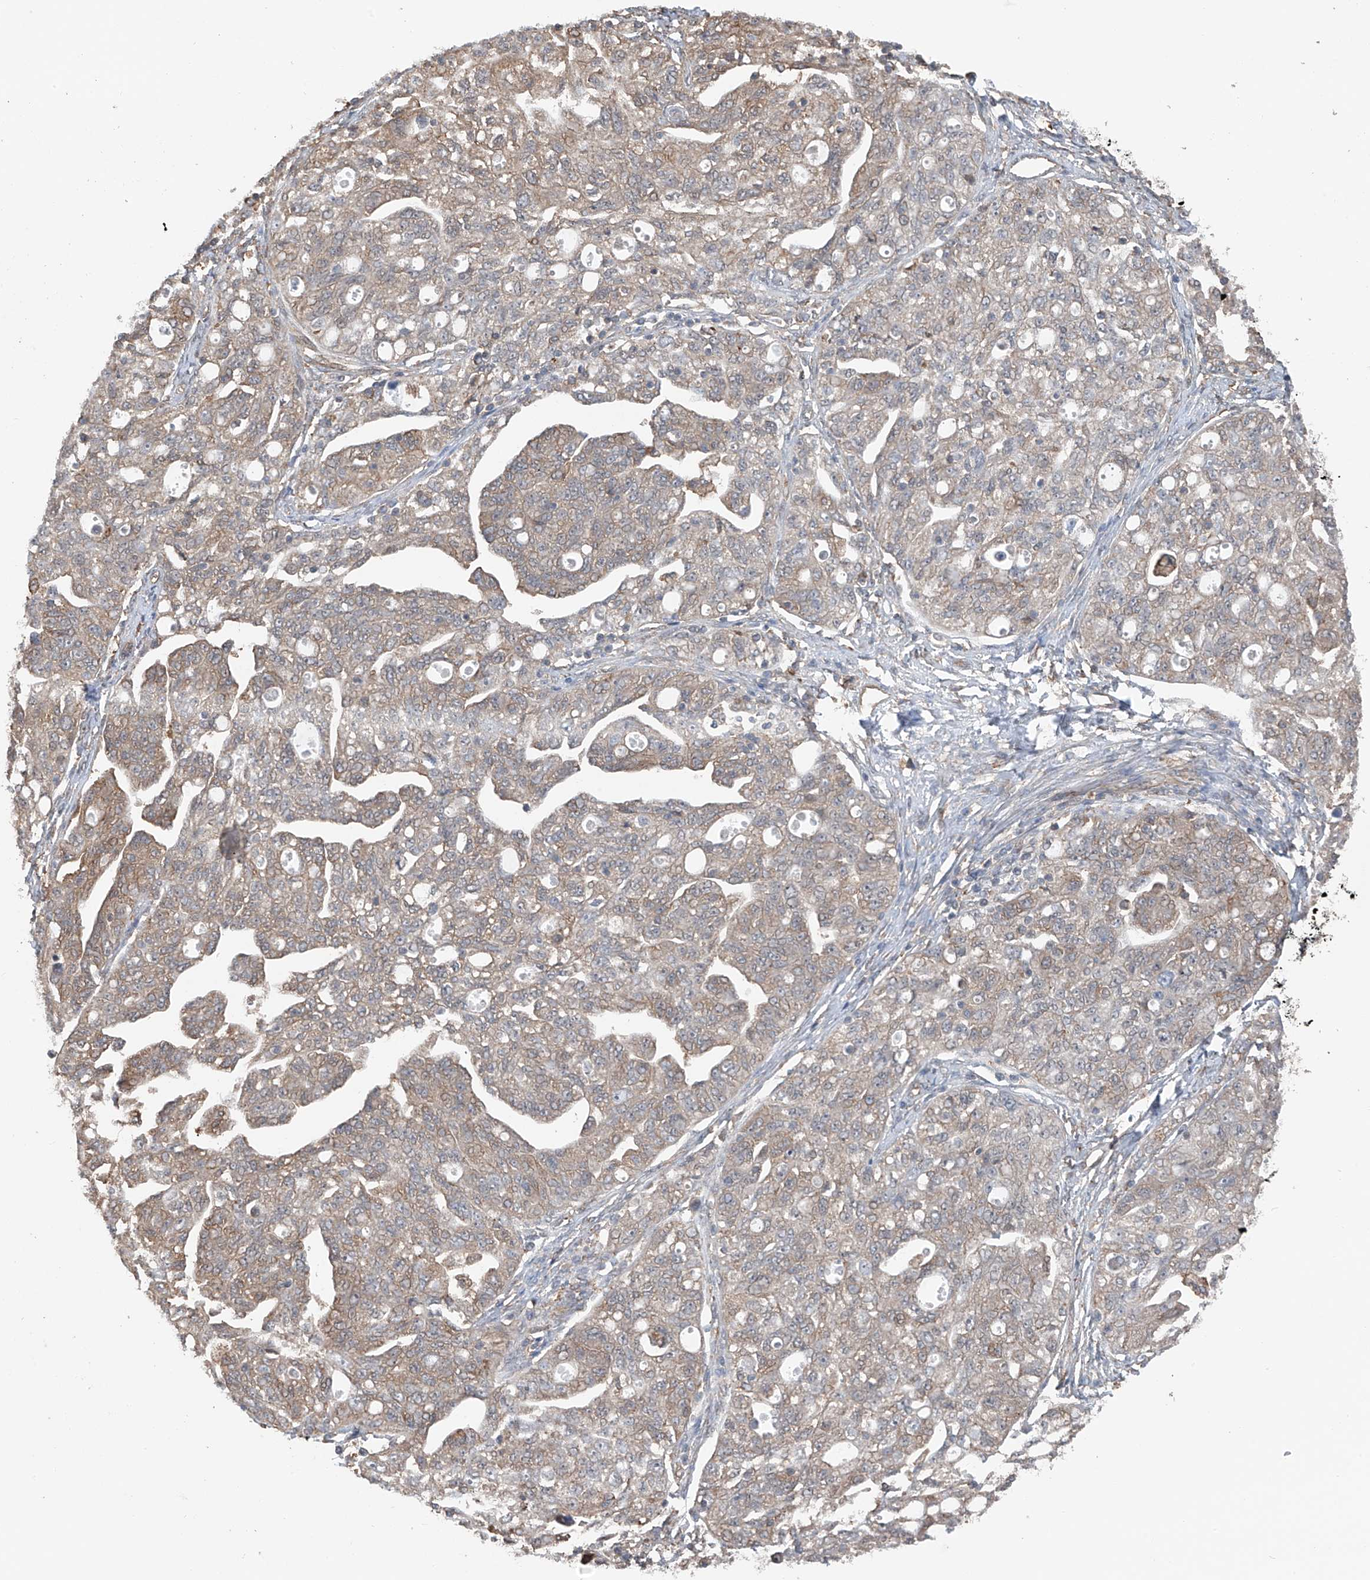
{"staining": {"intensity": "weak", "quantity": ">75%", "location": "cytoplasmic/membranous"}, "tissue": "ovarian cancer", "cell_type": "Tumor cells", "image_type": "cancer", "snomed": [{"axis": "morphology", "description": "Carcinoma, NOS"}, {"axis": "morphology", "description": "Cystadenocarcinoma, serous, NOS"}, {"axis": "topography", "description": "Ovary"}], "caption": "Ovarian cancer (carcinoma) was stained to show a protein in brown. There is low levels of weak cytoplasmic/membranous positivity in about >75% of tumor cells.", "gene": "ZNF189", "patient": {"sex": "female", "age": 69}}